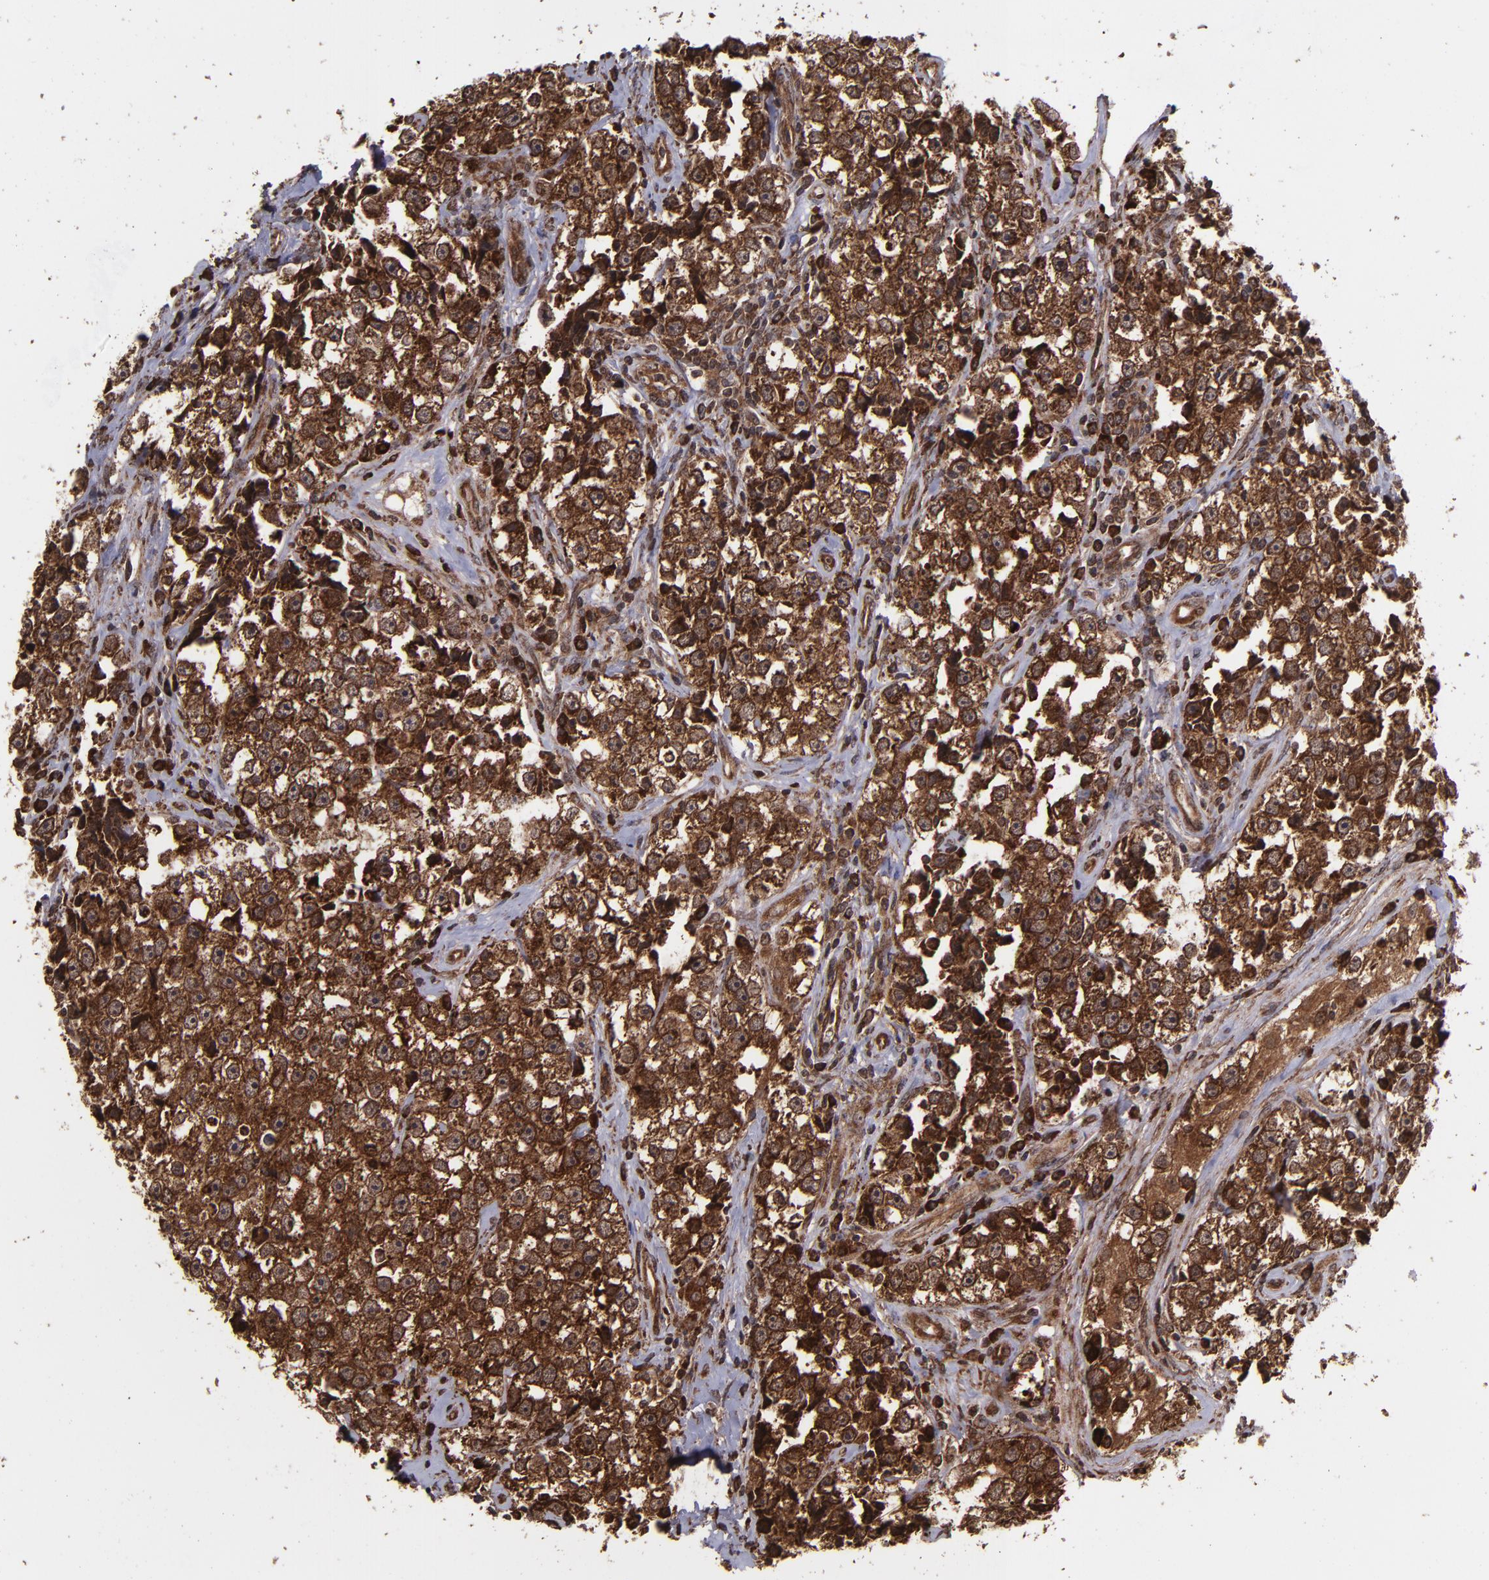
{"staining": {"intensity": "strong", "quantity": ">75%", "location": "cytoplasmic/membranous,nuclear"}, "tissue": "testis cancer", "cell_type": "Tumor cells", "image_type": "cancer", "snomed": [{"axis": "morphology", "description": "Seminoma, NOS"}, {"axis": "topography", "description": "Testis"}], "caption": "The immunohistochemical stain highlights strong cytoplasmic/membranous and nuclear positivity in tumor cells of testis seminoma tissue.", "gene": "EIF4ENIF1", "patient": {"sex": "male", "age": 32}}